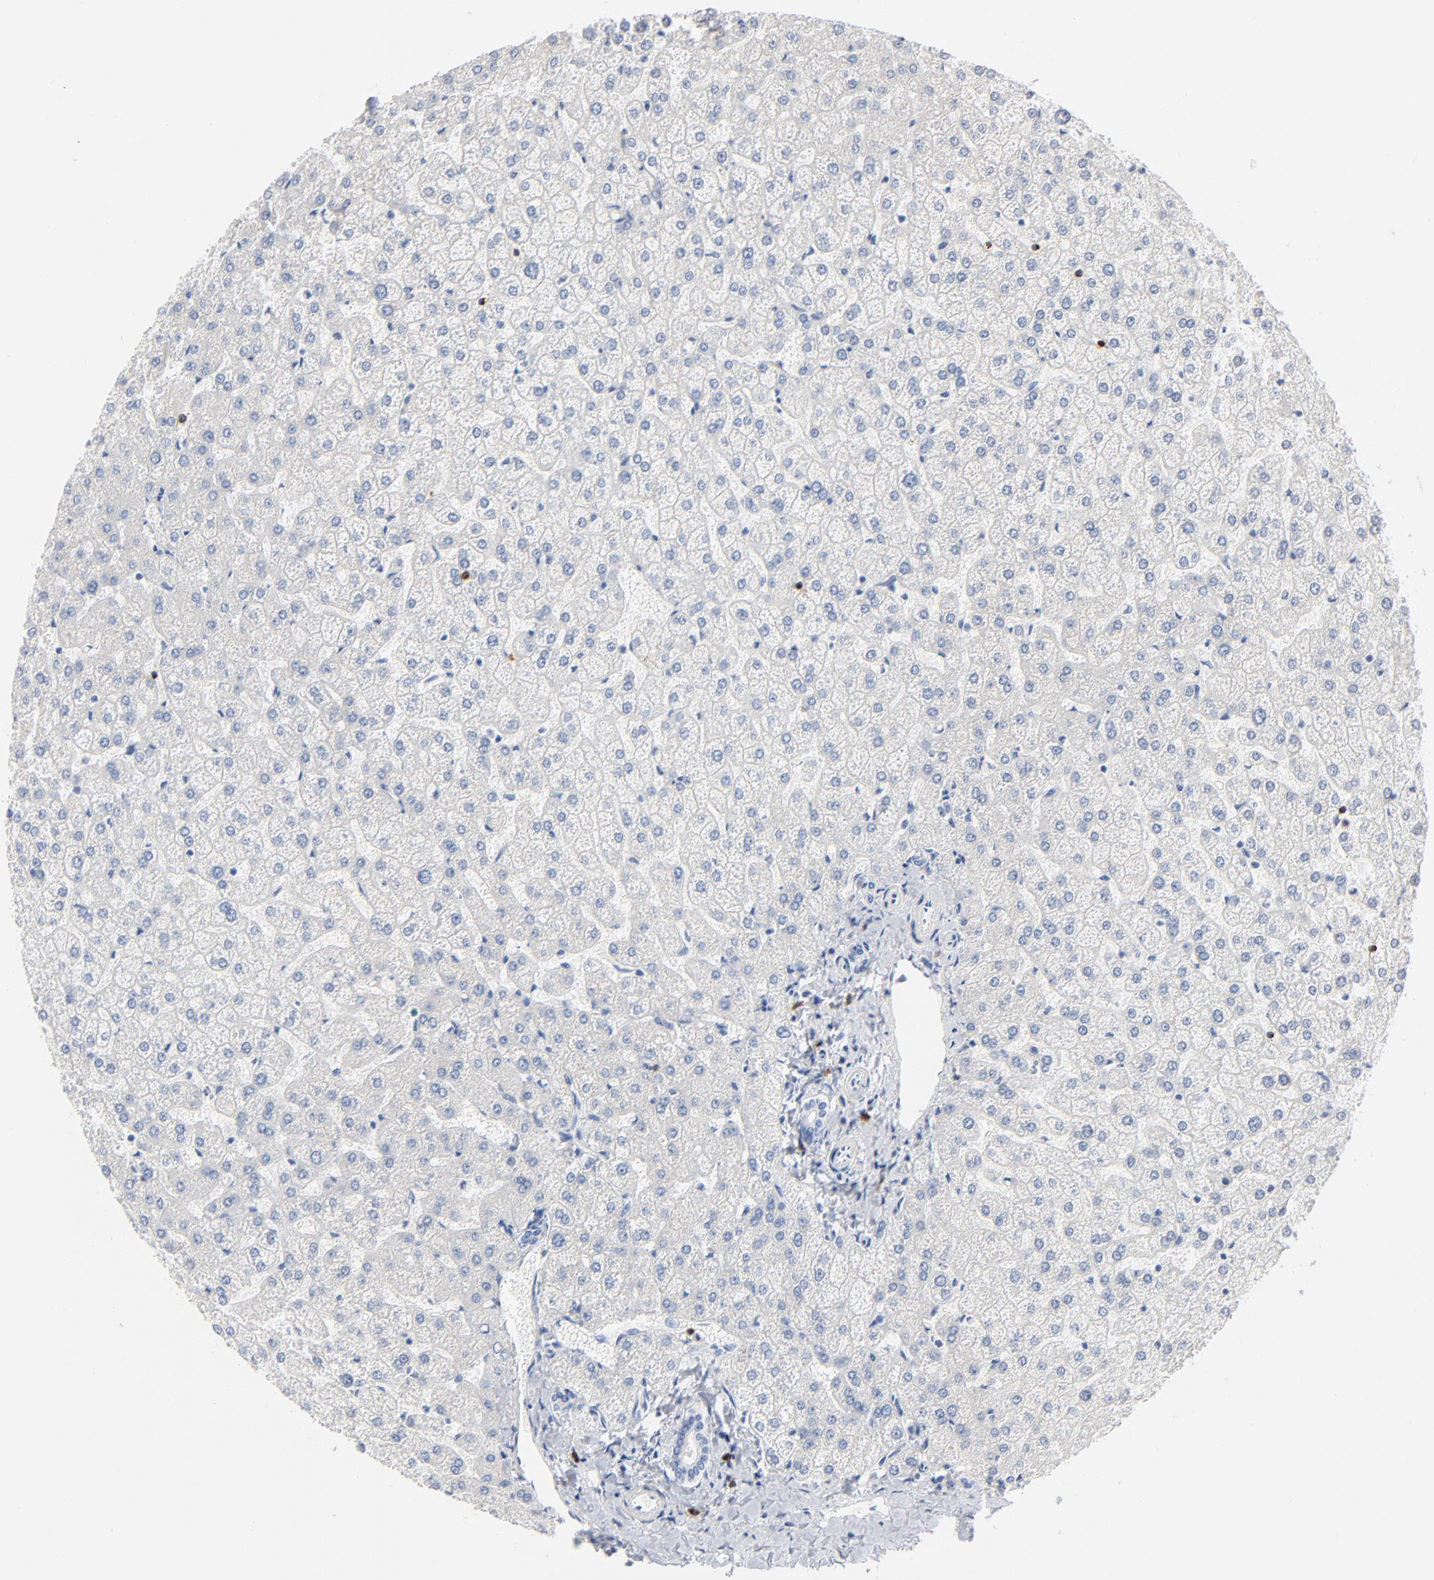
{"staining": {"intensity": "negative", "quantity": "none", "location": "none"}, "tissue": "liver", "cell_type": "Cholangiocytes", "image_type": "normal", "snomed": [{"axis": "morphology", "description": "Normal tissue, NOS"}, {"axis": "topography", "description": "Liver"}], "caption": "Protein analysis of normal liver demonstrates no significant staining in cholangiocytes.", "gene": "GZMB", "patient": {"sex": "female", "age": 32}}